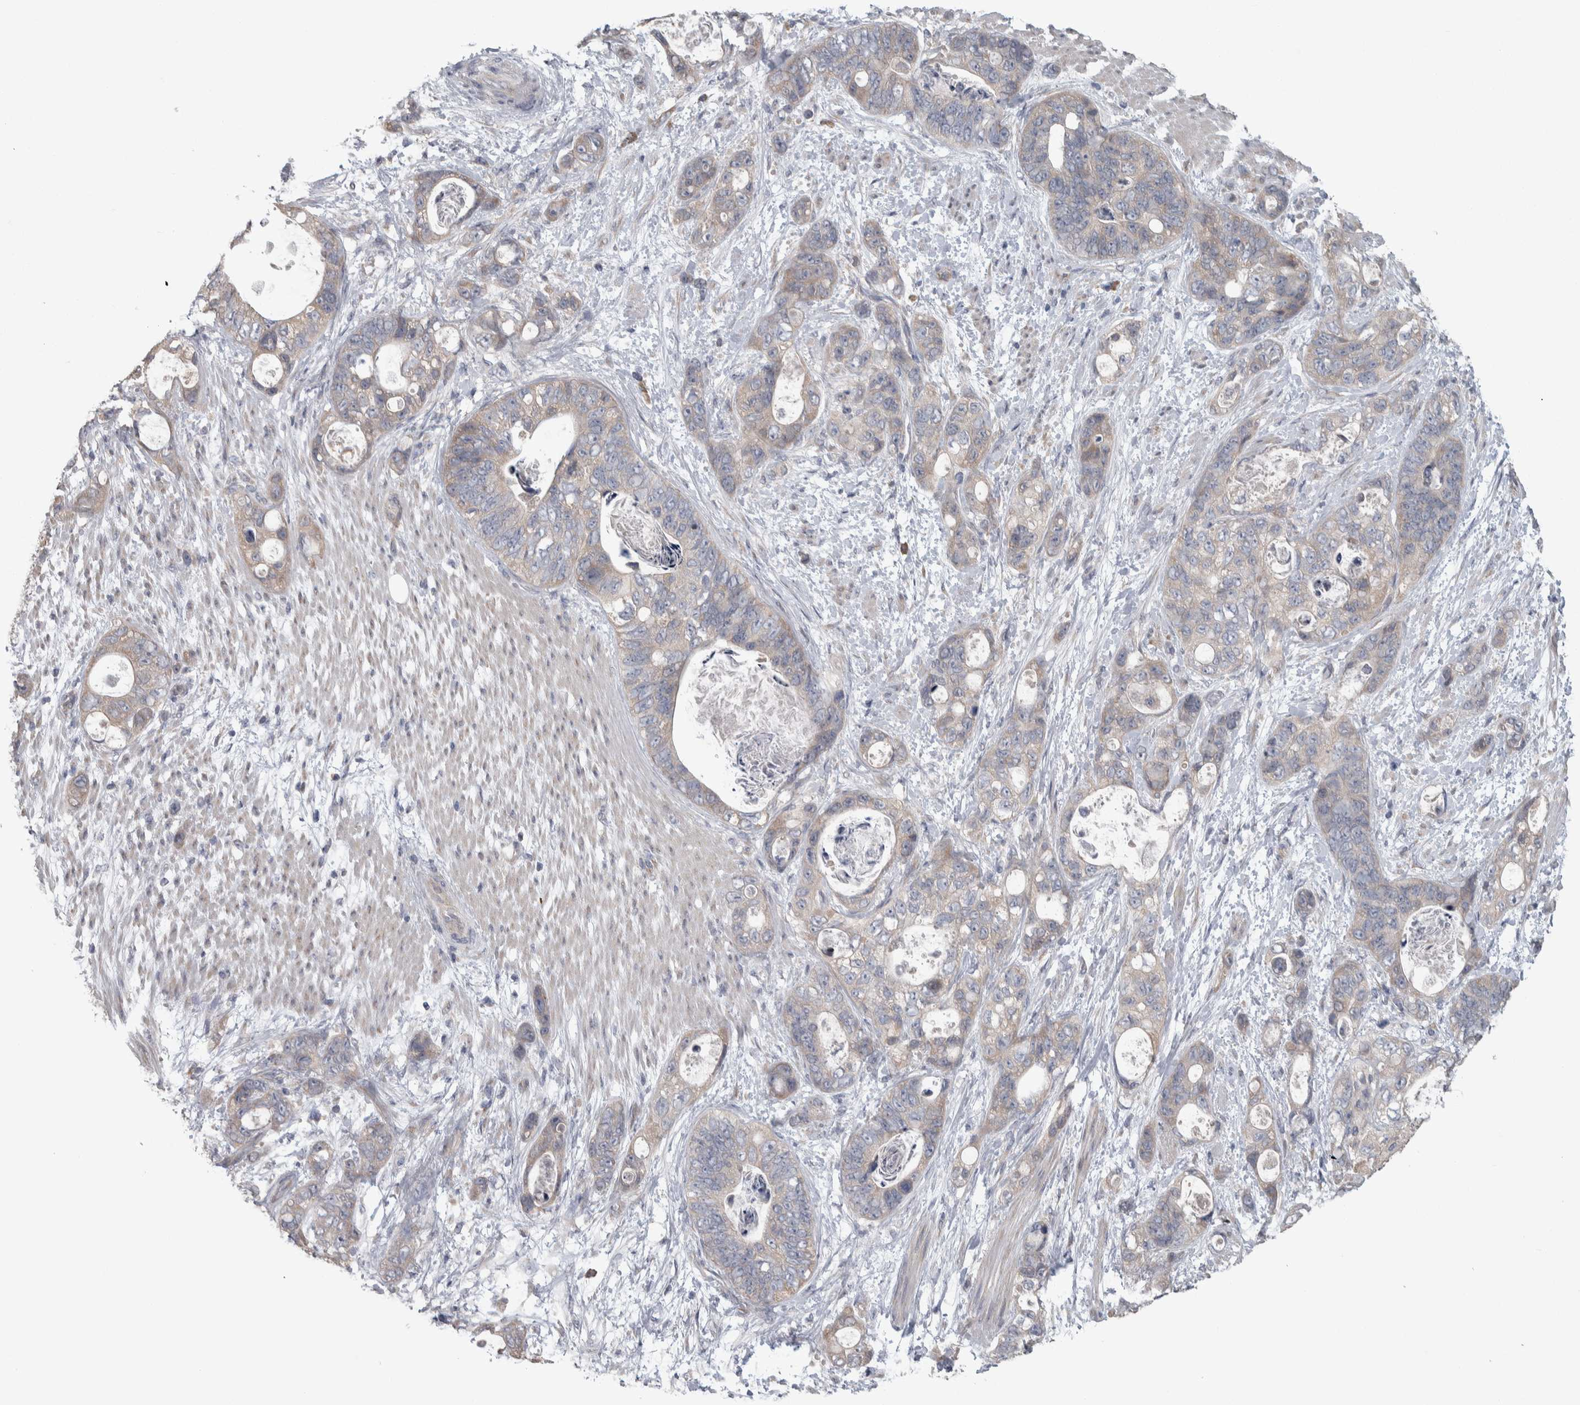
{"staining": {"intensity": "negative", "quantity": "none", "location": "none"}, "tissue": "stomach cancer", "cell_type": "Tumor cells", "image_type": "cancer", "snomed": [{"axis": "morphology", "description": "Normal tissue, NOS"}, {"axis": "morphology", "description": "Adenocarcinoma, NOS"}, {"axis": "topography", "description": "Stomach"}], "caption": "This histopathology image is of adenocarcinoma (stomach) stained with immunohistochemistry (IHC) to label a protein in brown with the nuclei are counter-stained blue. There is no positivity in tumor cells.", "gene": "SRP68", "patient": {"sex": "female", "age": 89}}